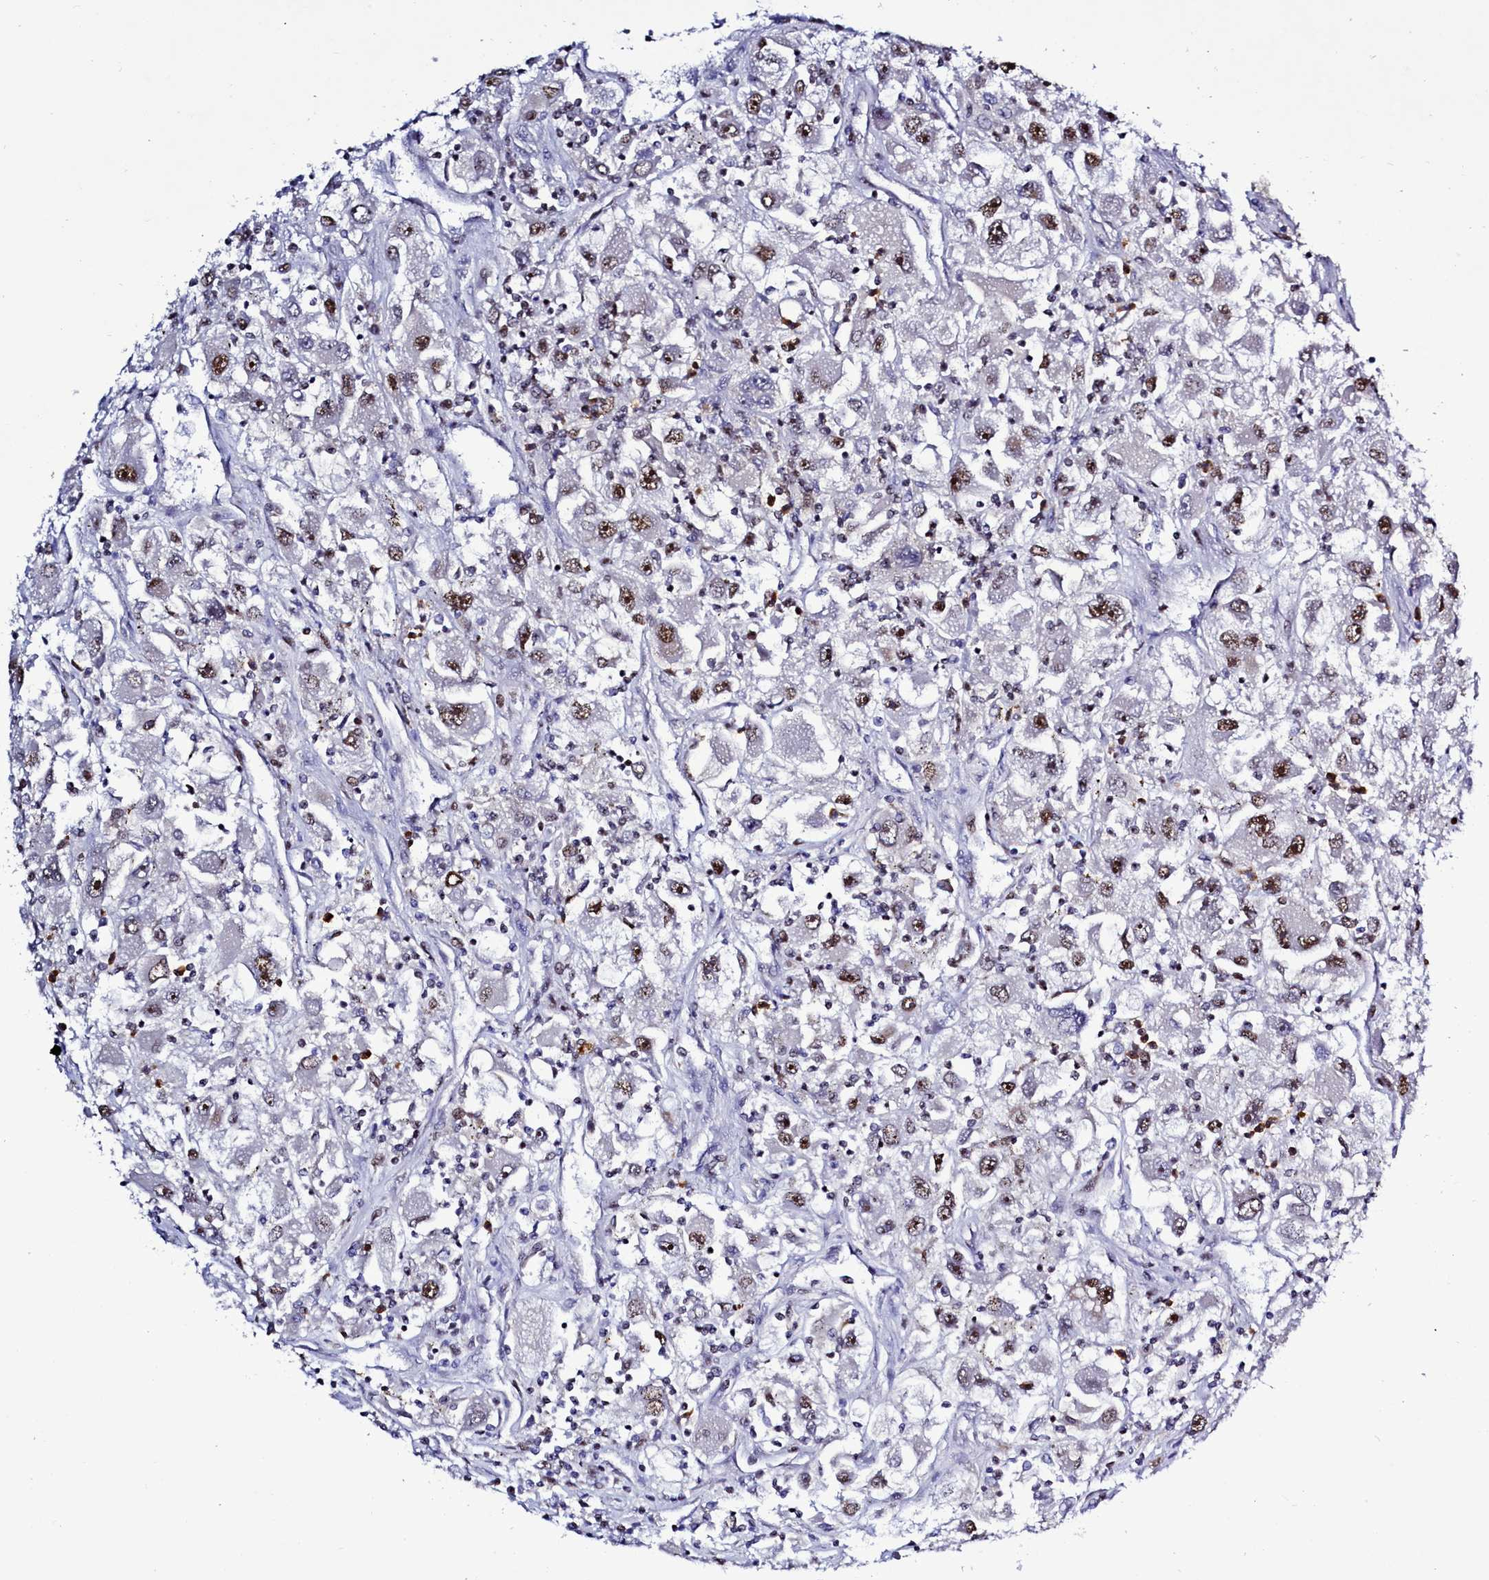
{"staining": {"intensity": "moderate", "quantity": "25%-75%", "location": "nuclear"}, "tissue": "renal cancer", "cell_type": "Tumor cells", "image_type": "cancer", "snomed": [{"axis": "morphology", "description": "Adenocarcinoma, NOS"}, {"axis": "topography", "description": "Kidney"}], "caption": "IHC of renal cancer demonstrates medium levels of moderate nuclear positivity in approximately 25%-75% of tumor cells.", "gene": "POM121L2", "patient": {"sex": "female", "age": 52}}